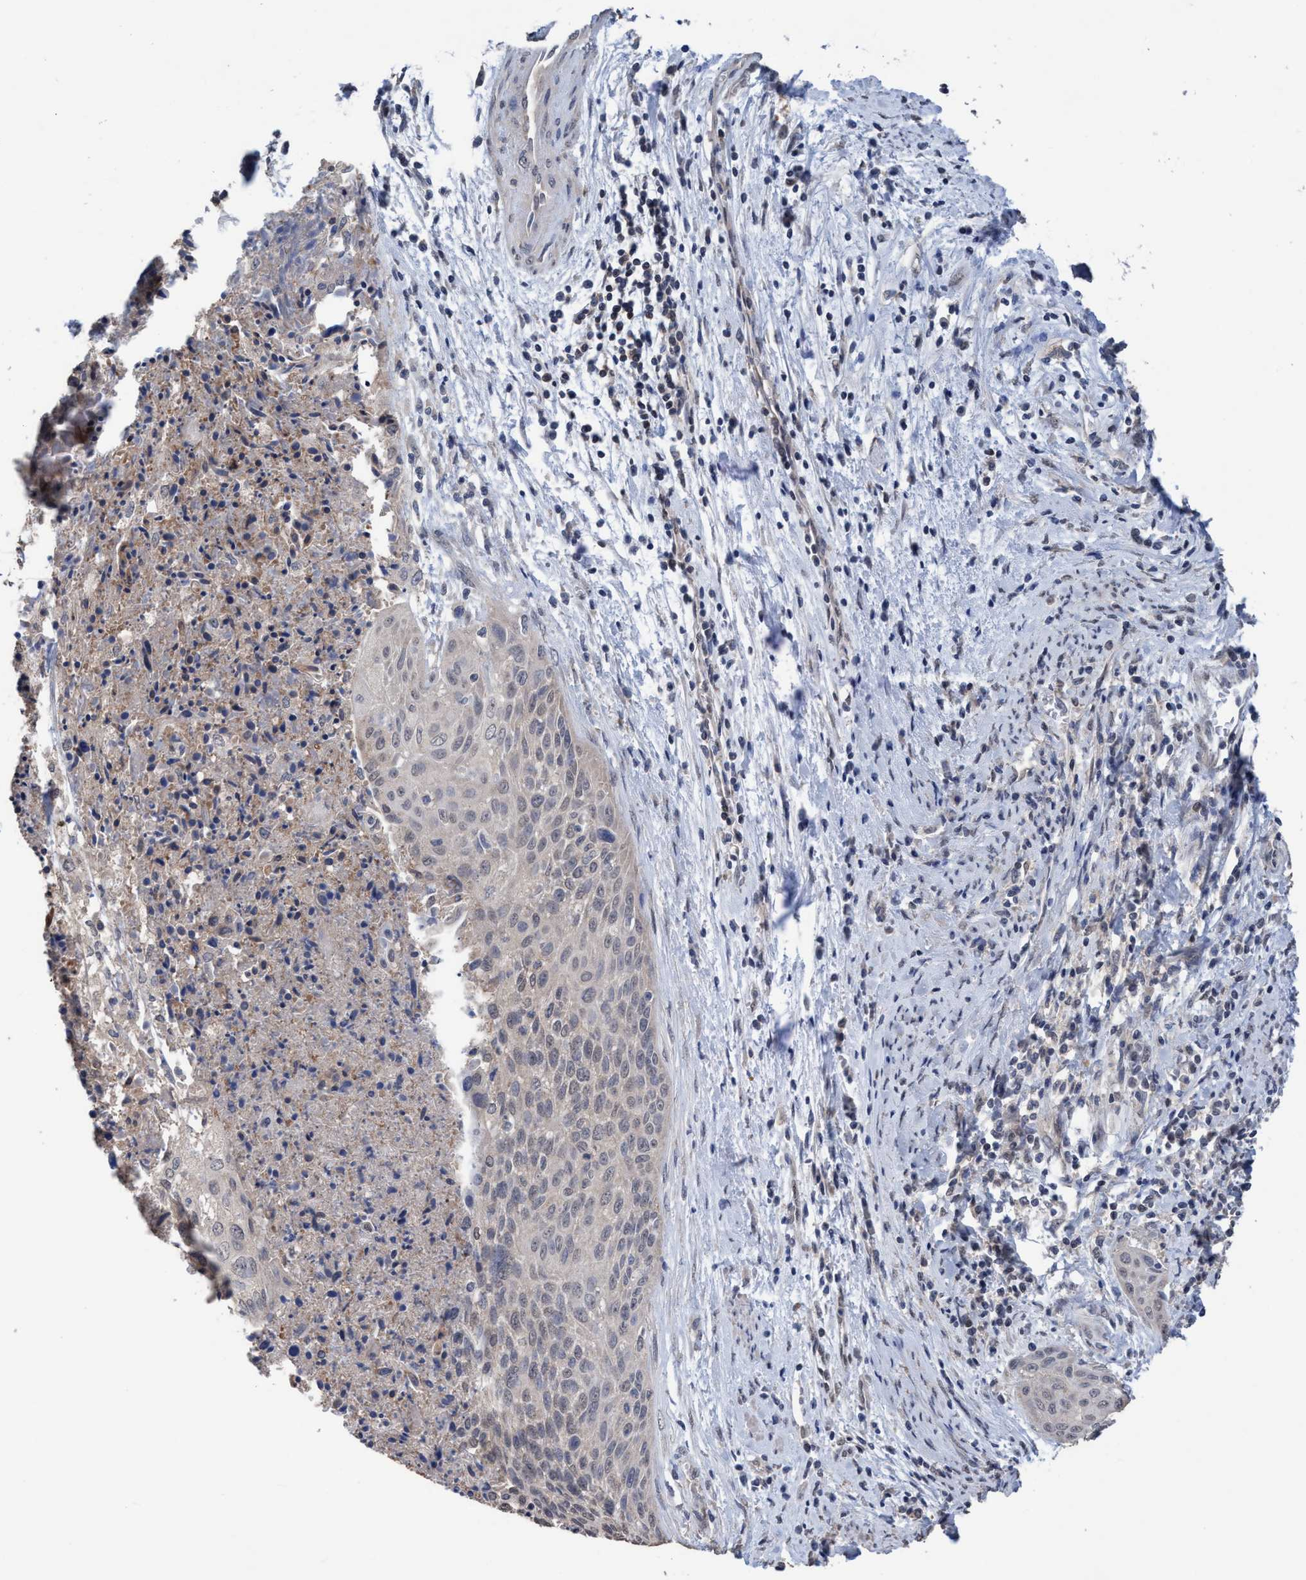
{"staining": {"intensity": "weak", "quantity": "<25%", "location": "cytoplasmic/membranous"}, "tissue": "cervical cancer", "cell_type": "Tumor cells", "image_type": "cancer", "snomed": [{"axis": "morphology", "description": "Squamous cell carcinoma, NOS"}, {"axis": "topography", "description": "Cervix"}], "caption": "Cervical cancer (squamous cell carcinoma) was stained to show a protein in brown. There is no significant expression in tumor cells. (Stains: DAB IHC with hematoxylin counter stain, Microscopy: brightfield microscopy at high magnification).", "gene": "GLOD4", "patient": {"sex": "female", "age": 55}}